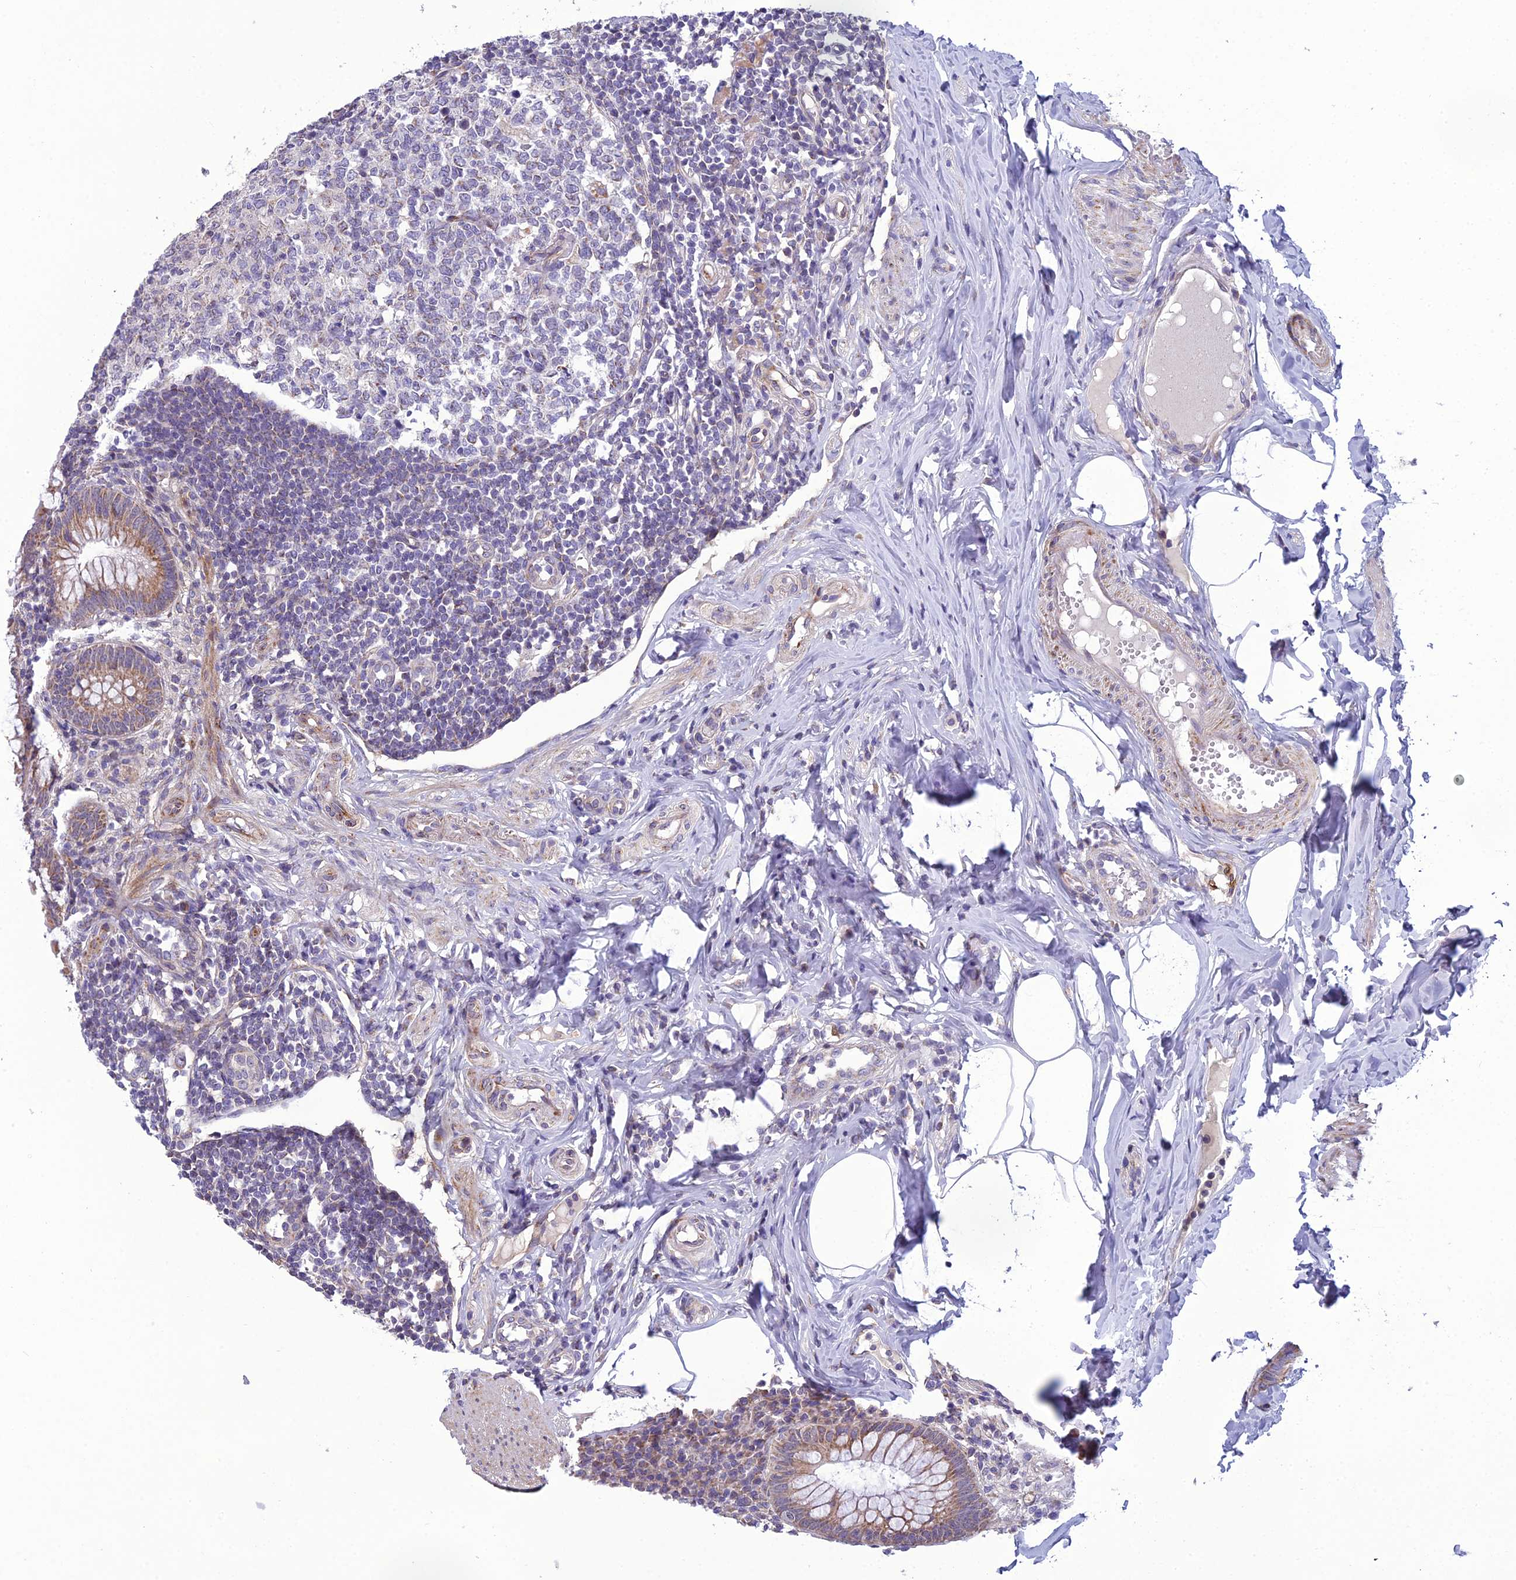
{"staining": {"intensity": "moderate", "quantity": ">75%", "location": "cytoplasmic/membranous"}, "tissue": "appendix", "cell_type": "Glandular cells", "image_type": "normal", "snomed": [{"axis": "morphology", "description": "Normal tissue, NOS"}, {"axis": "topography", "description": "Appendix"}], "caption": "DAB (3,3'-diaminobenzidine) immunohistochemical staining of benign appendix displays moderate cytoplasmic/membranous protein staining in approximately >75% of glandular cells.", "gene": "NODAL", "patient": {"sex": "female", "age": 33}}